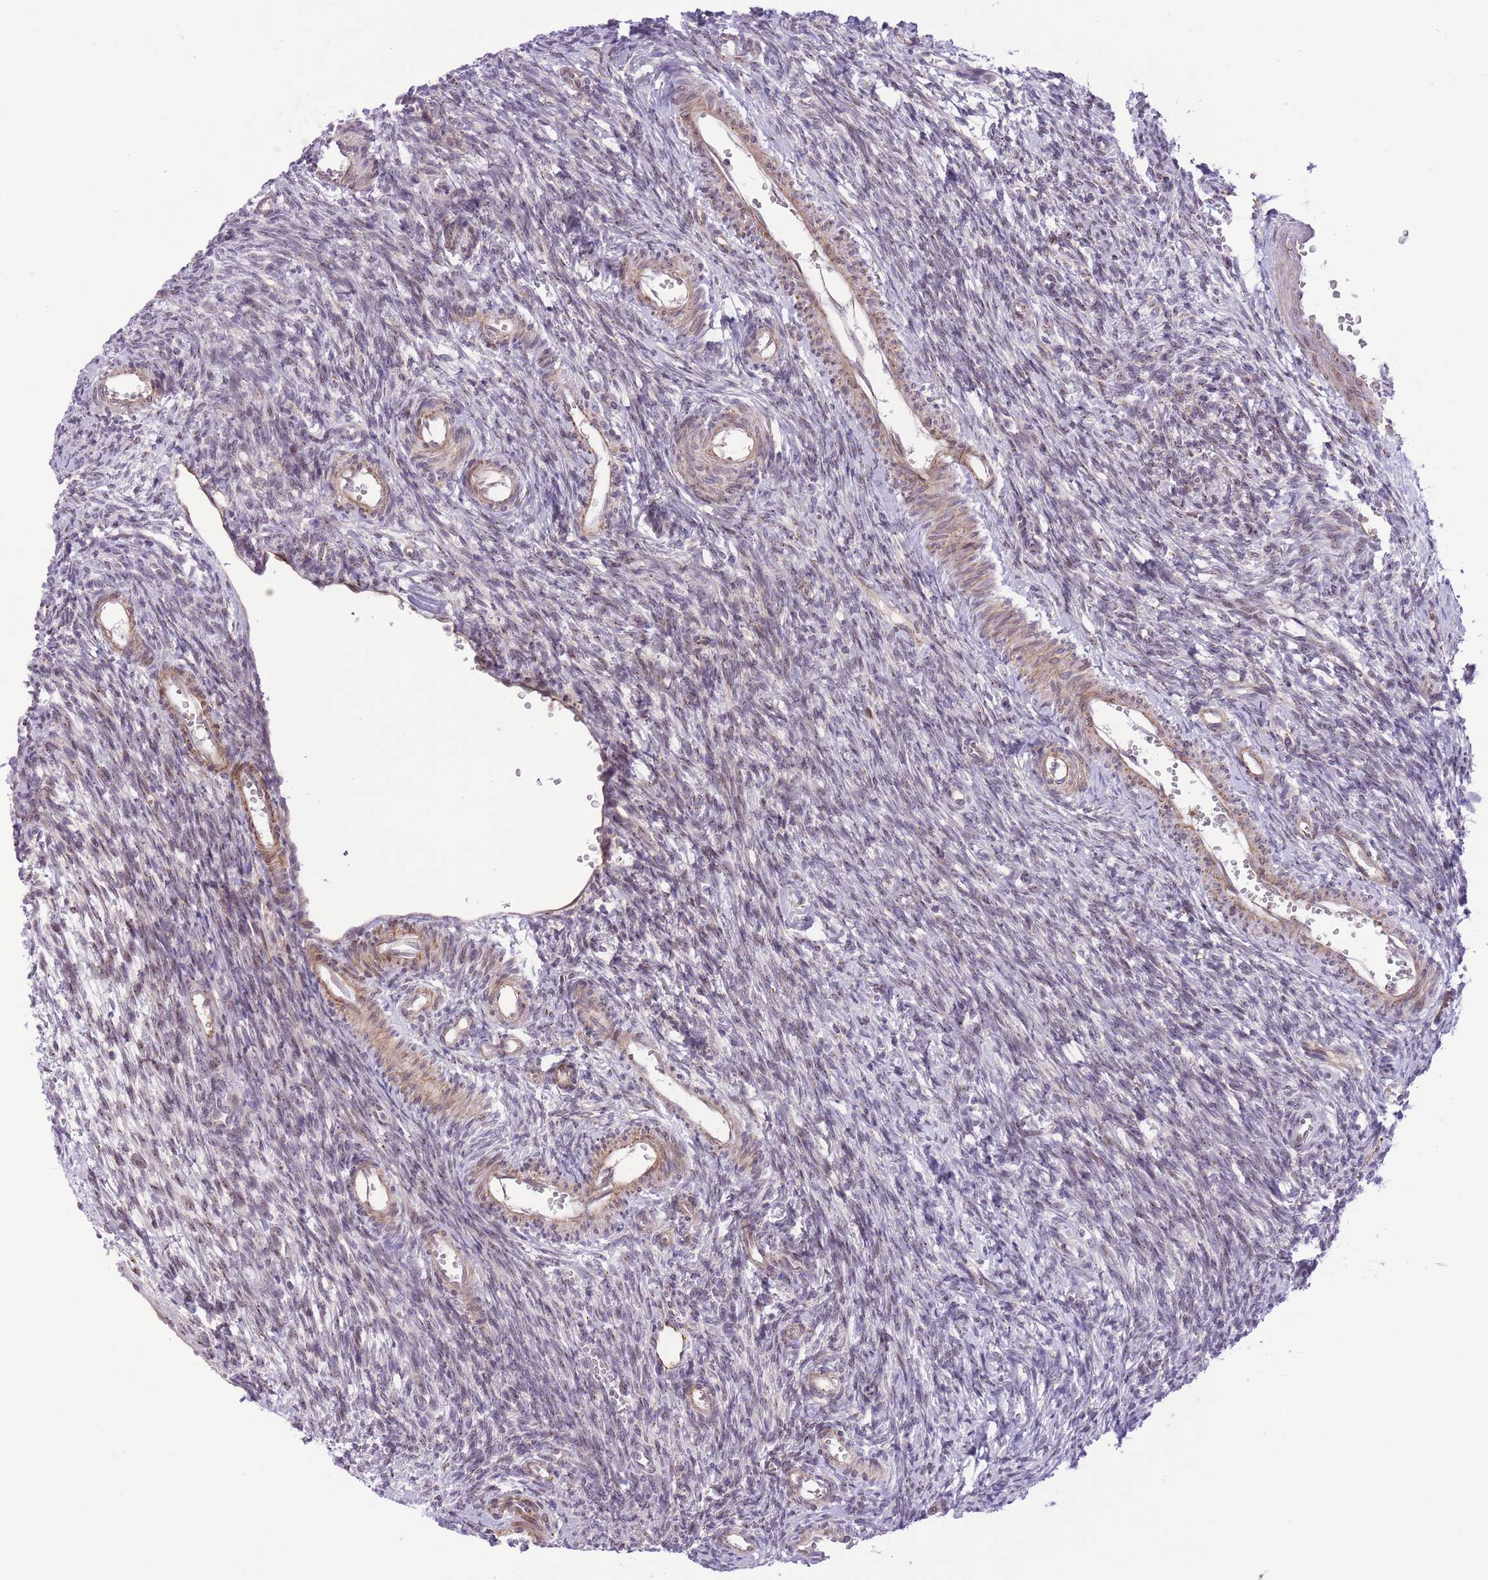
{"staining": {"intensity": "weak", "quantity": ">75%", "location": "cytoplasmic/membranous"}, "tissue": "ovary", "cell_type": "Follicle cells", "image_type": "normal", "snomed": [{"axis": "morphology", "description": "Normal tissue, NOS"}, {"axis": "topography", "description": "Ovary"}], "caption": "The photomicrograph exhibits a brown stain indicating the presence of a protein in the cytoplasmic/membranous of follicle cells in ovary.", "gene": "ZBED5", "patient": {"sex": "female", "age": 39}}